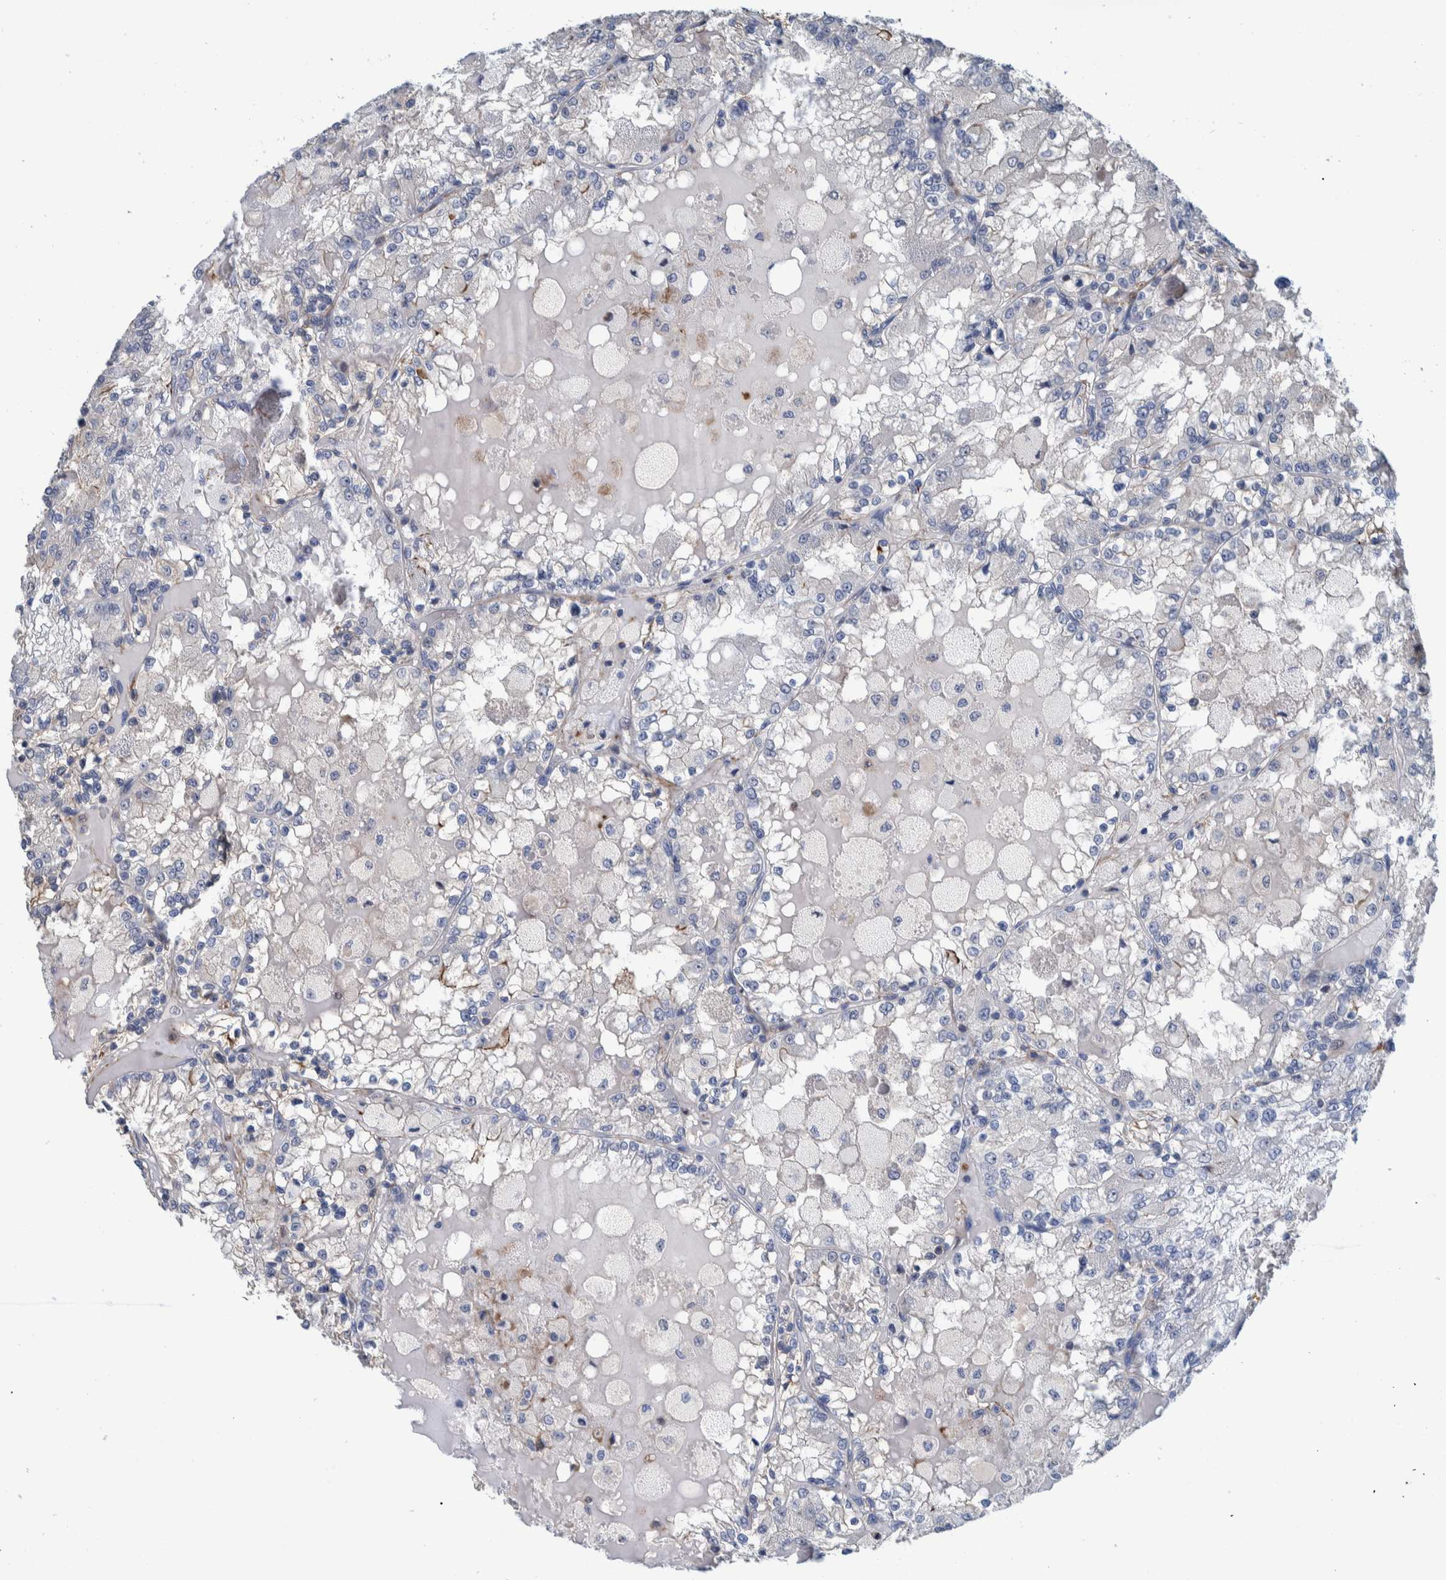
{"staining": {"intensity": "negative", "quantity": "none", "location": "none"}, "tissue": "renal cancer", "cell_type": "Tumor cells", "image_type": "cancer", "snomed": [{"axis": "morphology", "description": "Adenocarcinoma, NOS"}, {"axis": "topography", "description": "Kidney"}], "caption": "Tumor cells are negative for protein expression in human adenocarcinoma (renal).", "gene": "MKS1", "patient": {"sex": "female", "age": 56}}